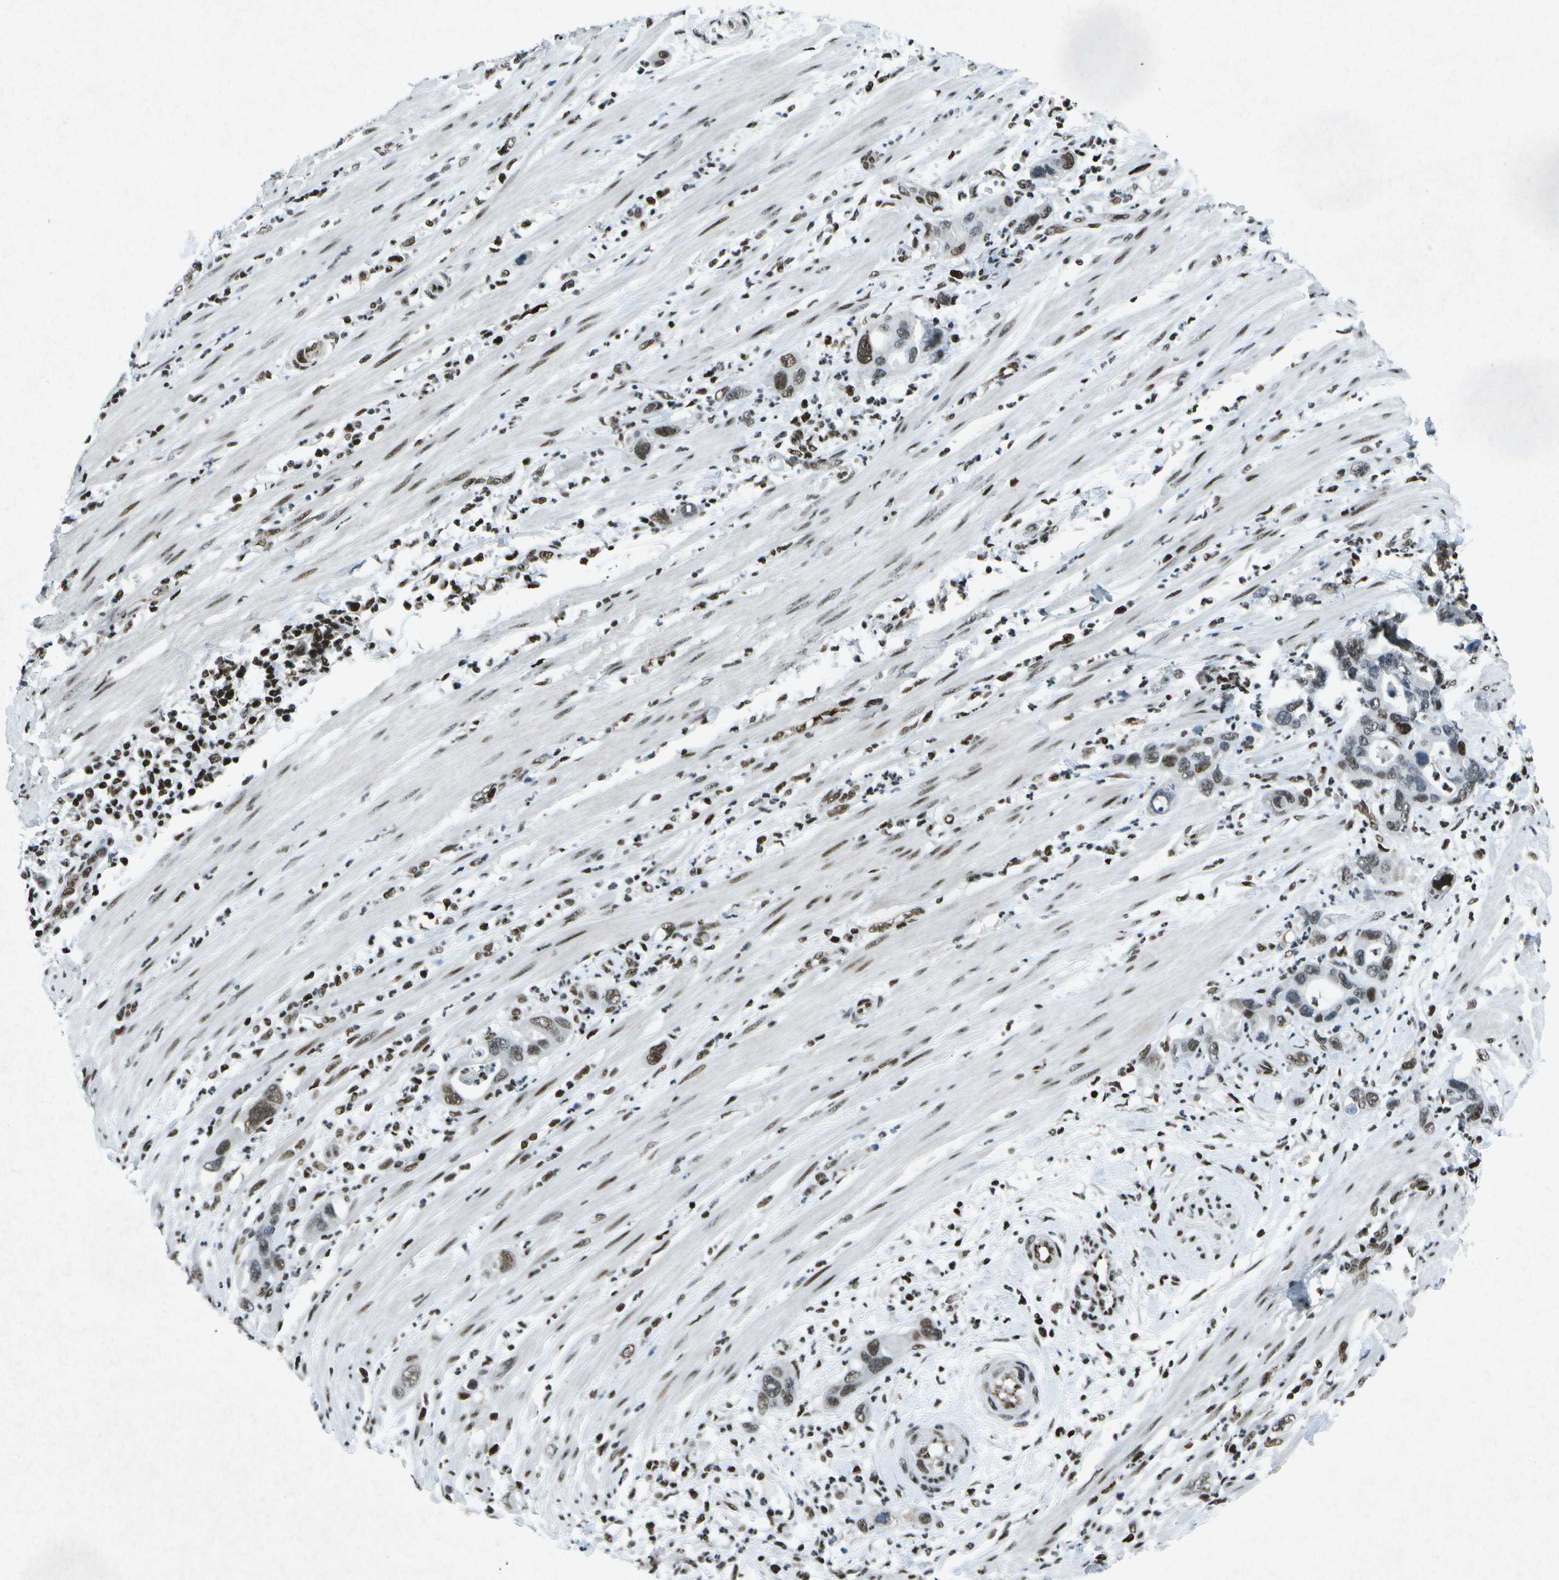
{"staining": {"intensity": "moderate", "quantity": "25%-75%", "location": "nuclear"}, "tissue": "pancreatic cancer", "cell_type": "Tumor cells", "image_type": "cancer", "snomed": [{"axis": "morphology", "description": "Adenocarcinoma, NOS"}, {"axis": "topography", "description": "Pancreas"}], "caption": "An image of pancreatic cancer stained for a protein exhibits moderate nuclear brown staining in tumor cells.", "gene": "MTA2", "patient": {"sex": "female", "age": 71}}